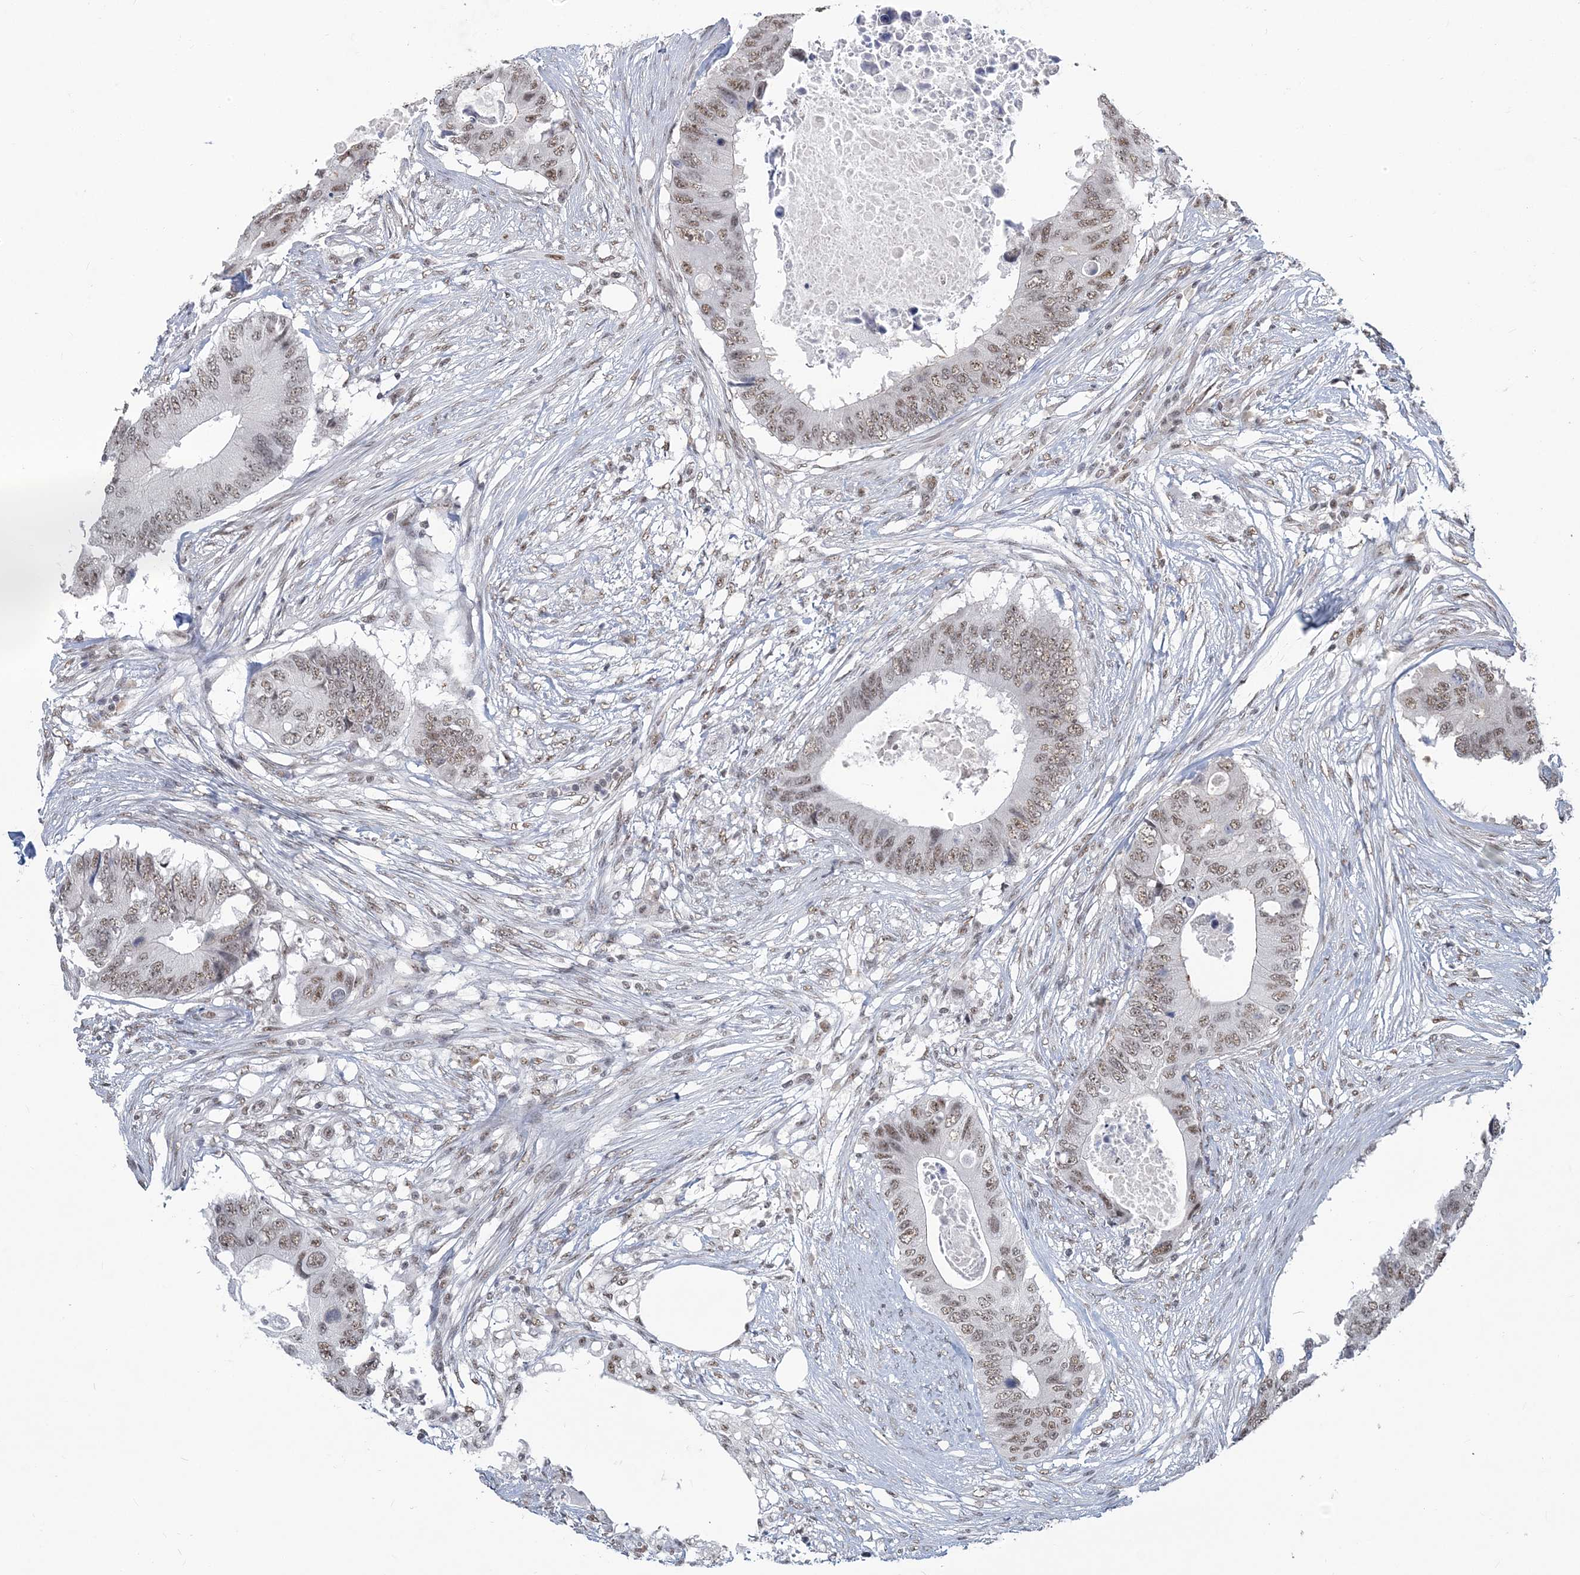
{"staining": {"intensity": "weak", "quantity": ">75%", "location": "nuclear"}, "tissue": "colorectal cancer", "cell_type": "Tumor cells", "image_type": "cancer", "snomed": [{"axis": "morphology", "description": "Adenocarcinoma, NOS"}, {"axis": "topography", "description": "Colon"}], "caption": "Human colorectal adenocarcinoma stained with a protein marker displays weak staining in tumor cells.", "gene": "PLRG1", "patient": {"sex": "male", "age": 71}}